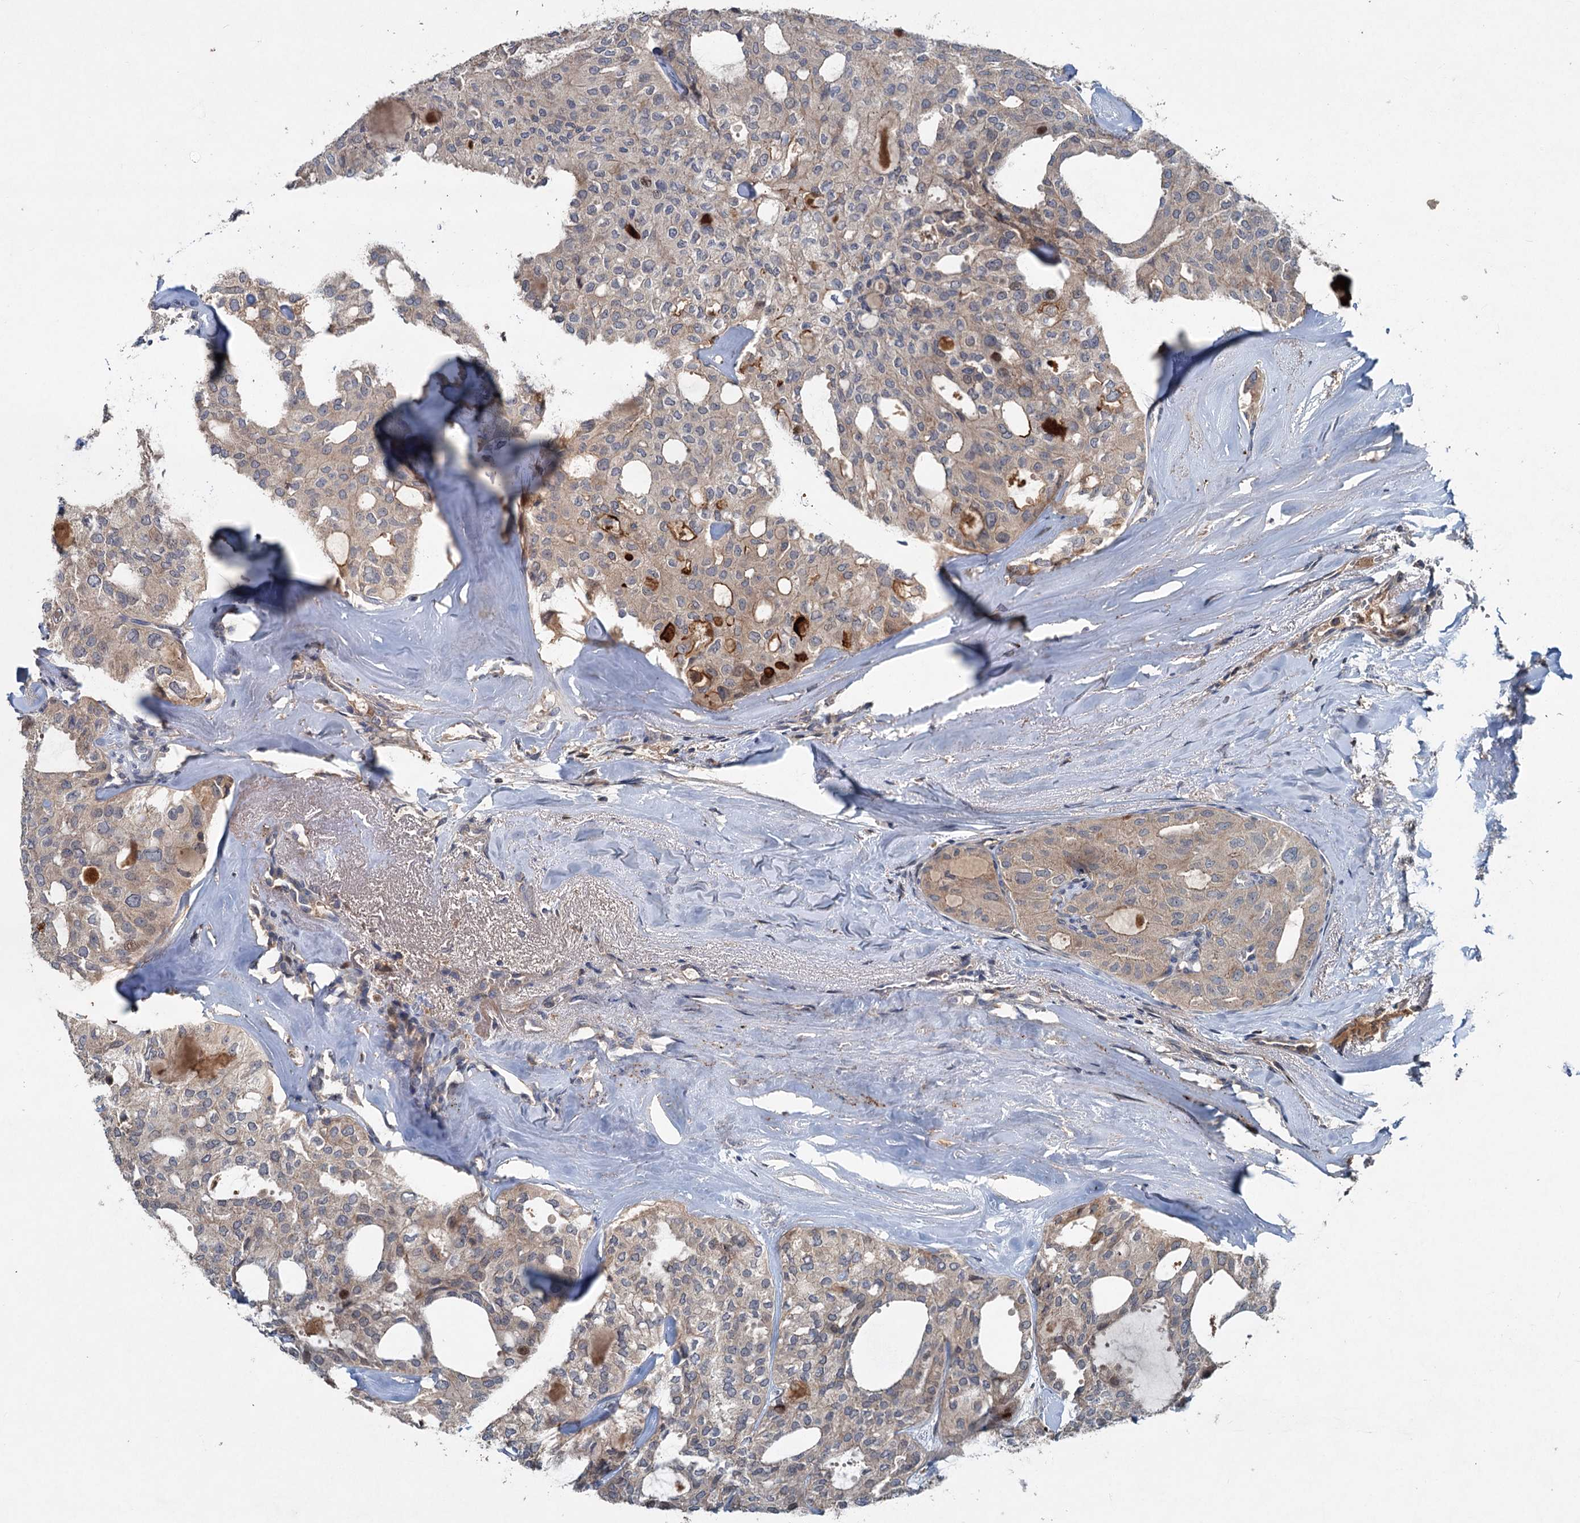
{"staining": {"intensity": "moderate", "quantity": "<25%", "location": "nuclear"}, "tissue": "thyroid cancer", "cell_type": "Tumor cells", "image_type": "cancer", "snomed": [{"axis": "morphology", "description": "Follicular adenoma carcinoma, NOS"}, {"axis": "topography", "description": "Thyroid gland"}], "caption": "Protein staining of thyroid cancer tissue displays moderate nuclear staining in about <25% of tumor cells.", "gene": "TAPBPL", "patient": {"sex": "male", "age": 75}}